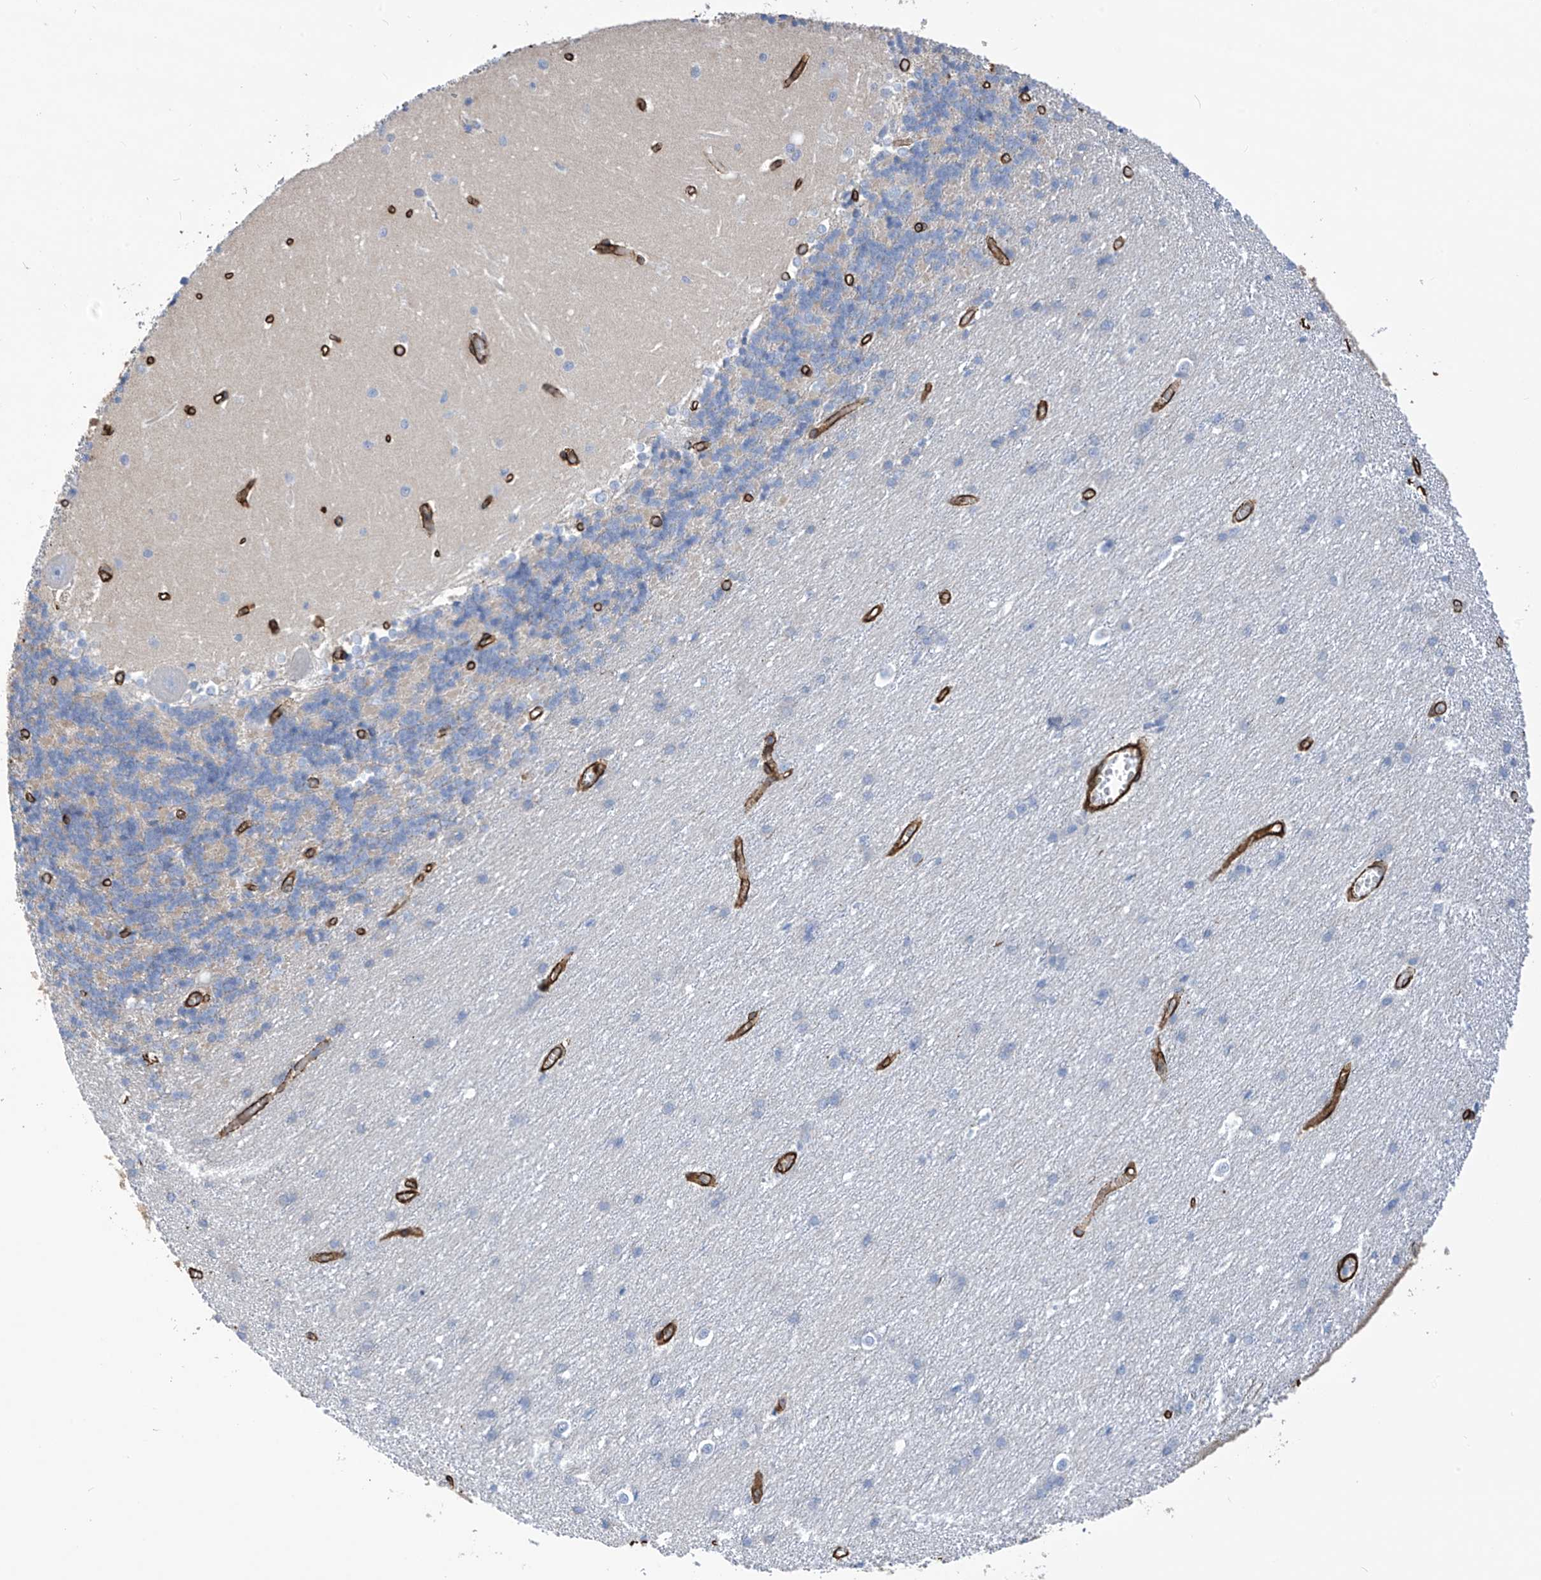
{"staining": {"intensity": "negative", "quantity": "none", "location": "none"}, "tissue": "cerebellum", "cell_type": "Cells in granular layer", "image_type": "normal", "snomed": [{"axis": "morphology", "description": "Normal tissue, NOS"}, {"axis": "topography", "description": "Cerebellum"}], "caption": "Protein analysis of unremarkable cerebellum exhibits no significant staining in cells in granular layer. (DAB (3,3'-diaminobenzidine) immunohistochemistry (IHC) visualized using brightfield microscopy, high magnification).", "gene": "UBTD1", "patient": {"sex": "male", "age": 37}}